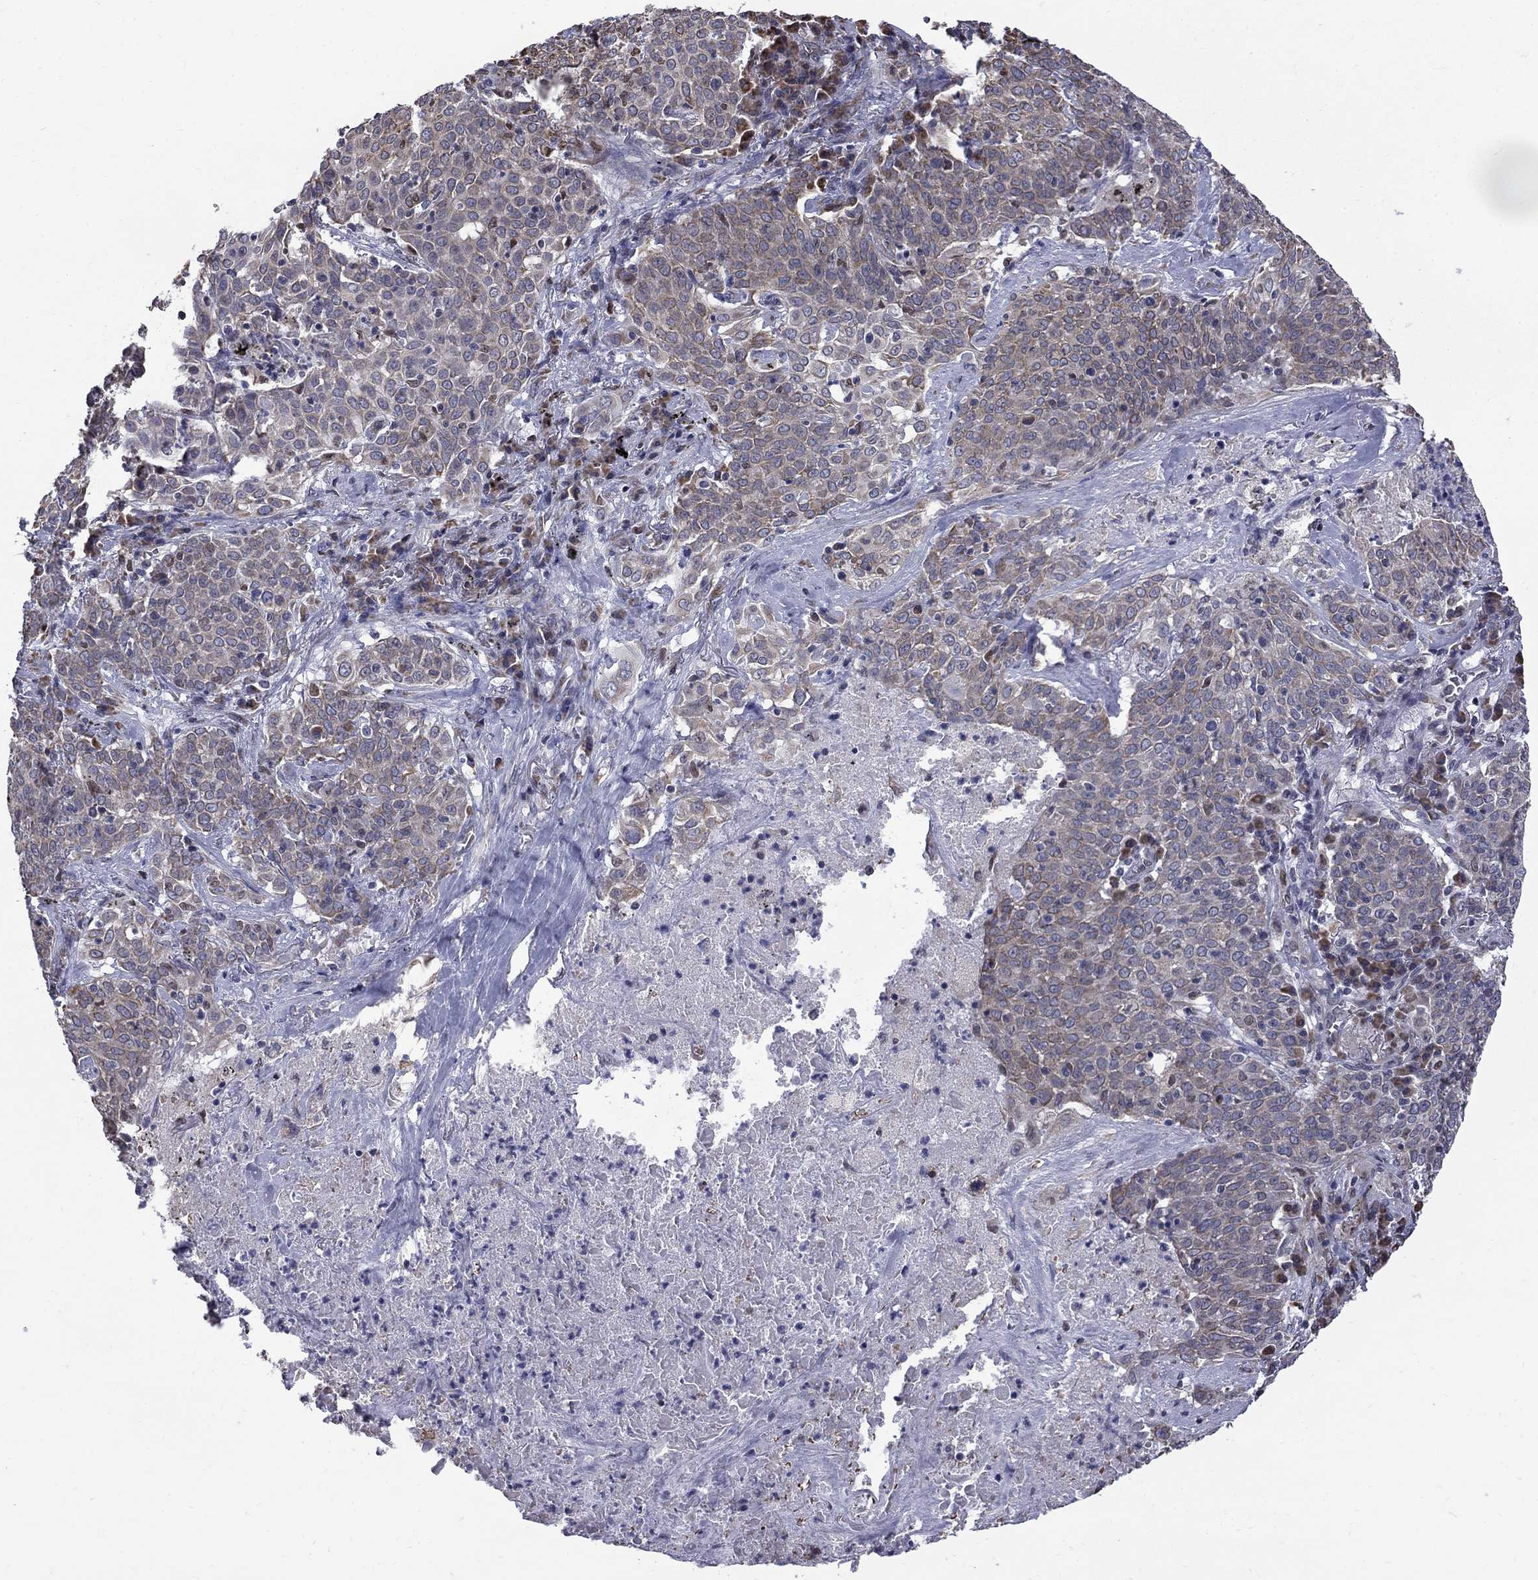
{"staining": {"intensity": "negative", "quantity": "none", "location": "none"}, "tissue": "lung cancer", "cell_type": "Tumor cells", "image_type": "cancer", "snomed": [{"axis": "morphology", "description": "Squamous cell carcinoma, NOS"}, {"axis": "topography", "description": "Lung"}], "caption": "High magnification brightfield microscopy of squamous cell carcinoma (lung) stained with DAB (brown) and counterstained with hematoxylin (blue): tumor cells show no significant expression.", "gene": "HSPB2", "patient": {"sex": "male", "age": 82}}